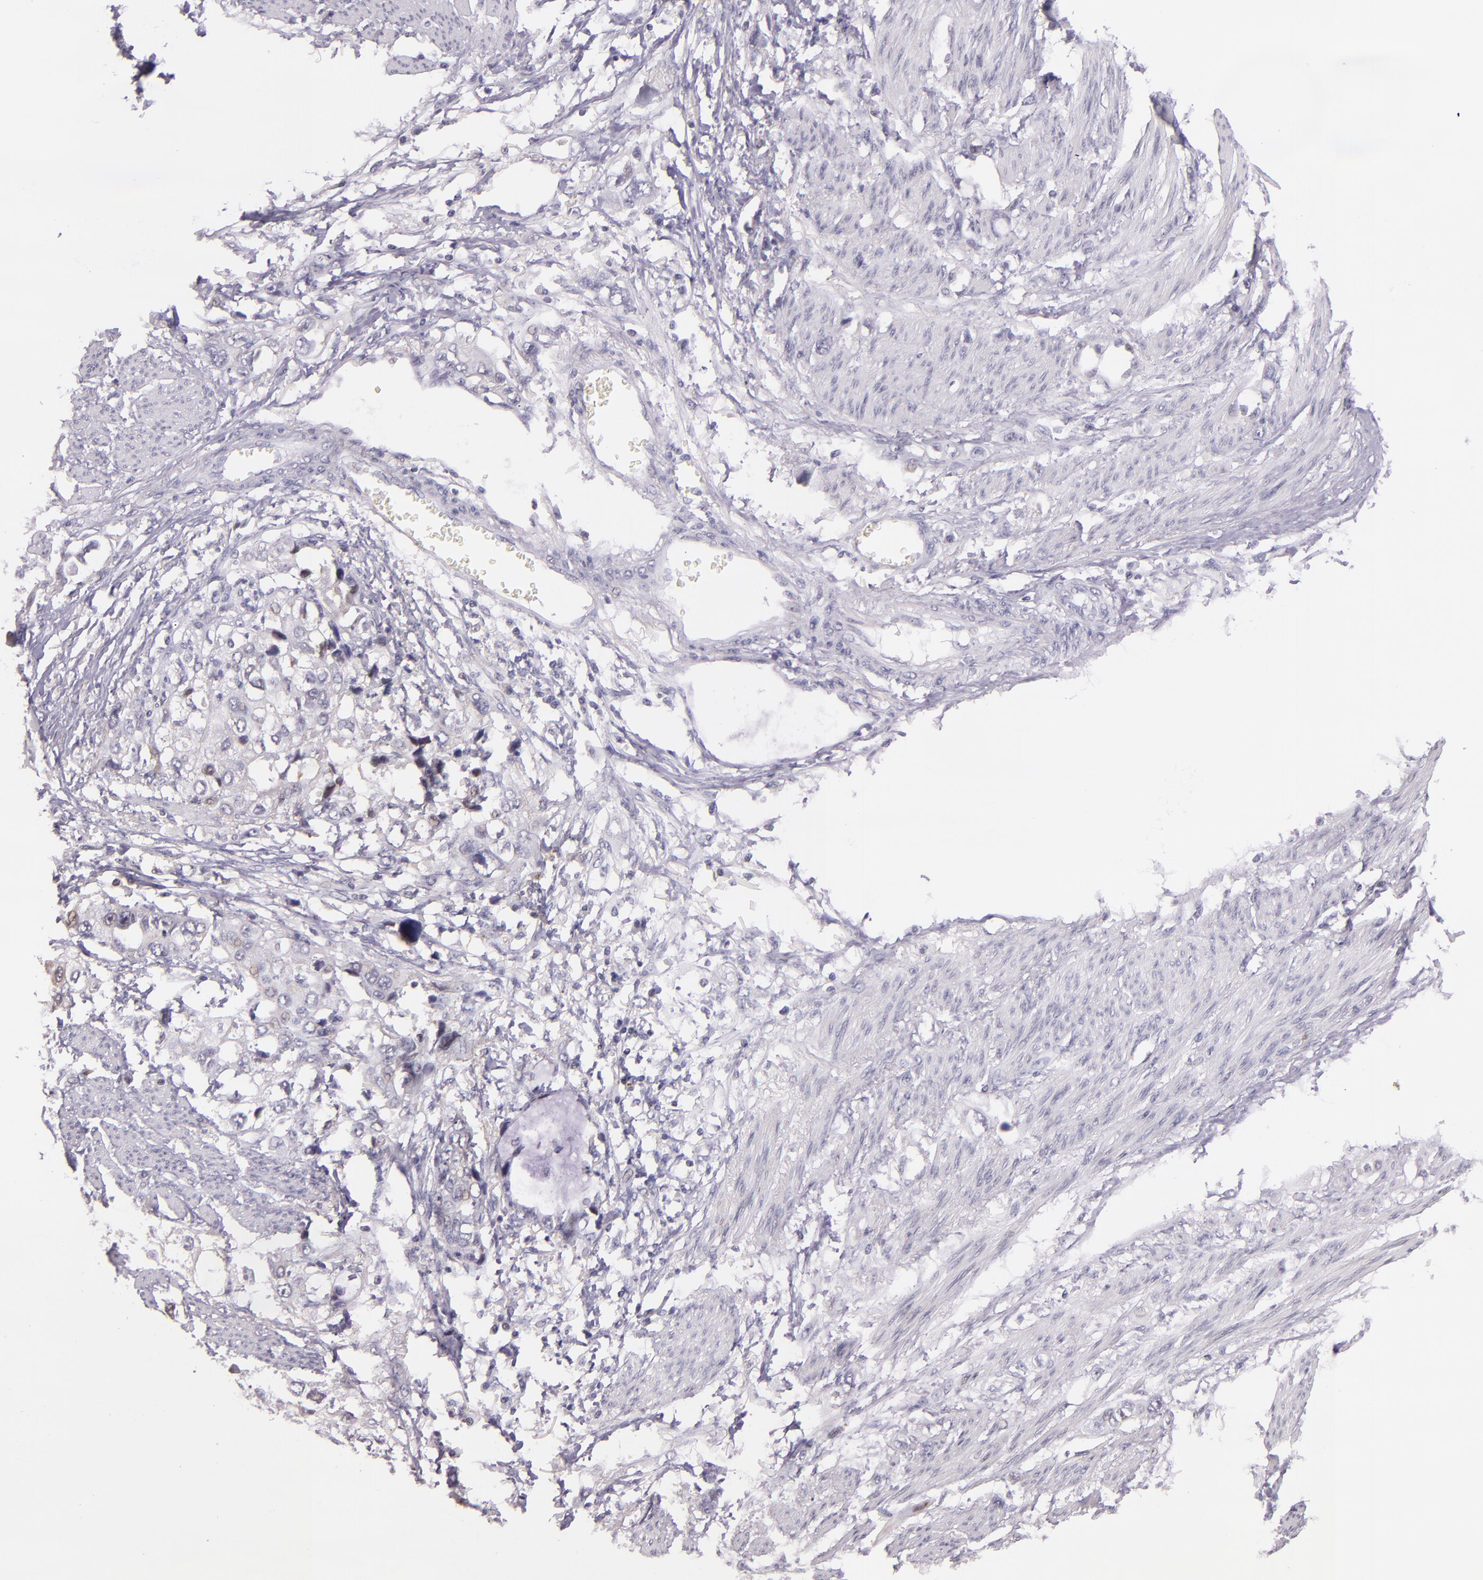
{"staining": {"intensity": "weak", "quantity": "<25%", "location": "cytoplasmic/membranous"}, "tissue": "stomach cancer", "cell_type": "Tumor cells", "image_type": "cancer", "snomed": [{"axis": "morphology", "description": "Adenocarcinoma, NOS"}, {"axis": "topography", "description": "Stomach, upper"}], "caption": "An immunohistochemistry image of adenocarcinoma (stomach) is shown. There is no staining in tumor cells of adenocarcinoma (stomach).", "gene": "HSP90AA1", "patient": {"sex": "female", "age": 52}}